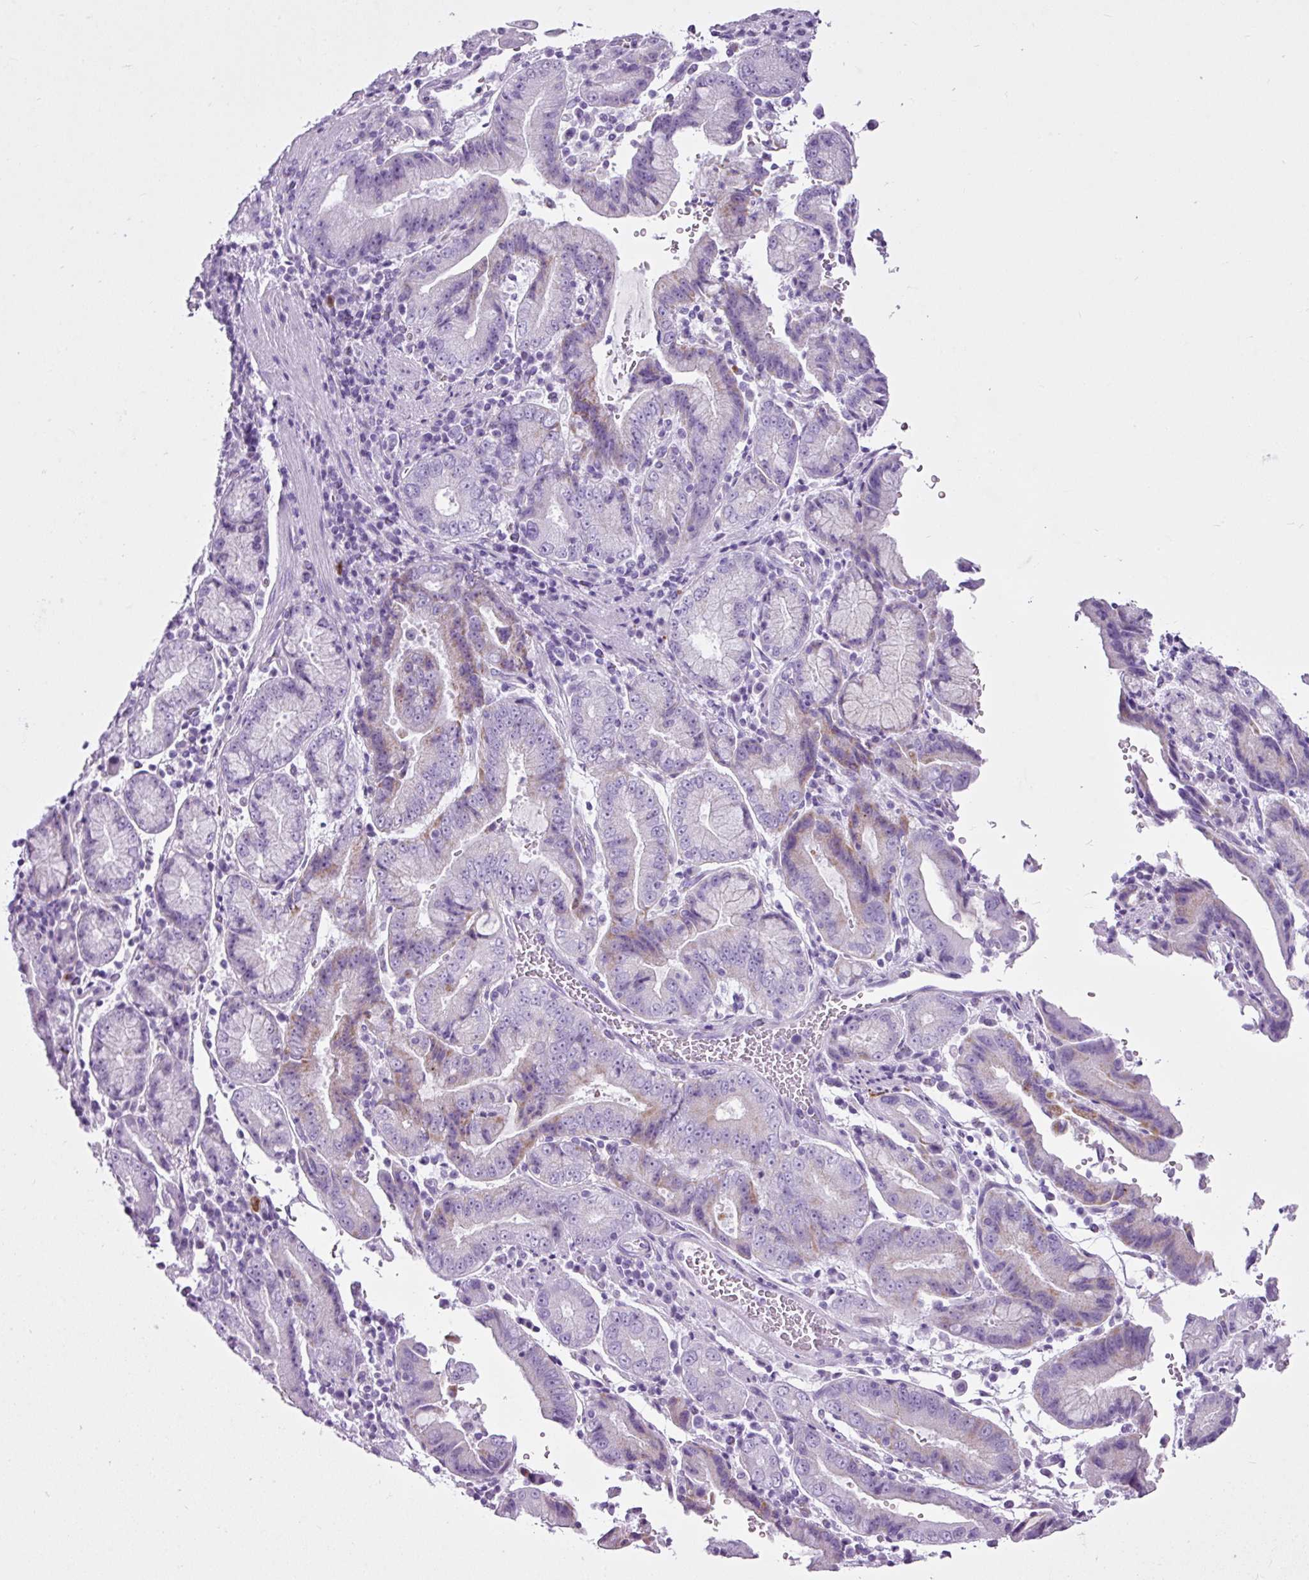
{"staining": {"intensity": "weak", "quantity": "<25%", "location": "cytoplasmic/membranous"}, "tissue": "stomach cancer", "cell_type": "Tumor cells", "image_type": "cancer", "snomed": [{"axis": "morphology", "description": "Adenocarcinoma, NOS"}, {"axis": "topography", "description": "Stomach"}], "caption": "The photomicrograph exhibits no staining of tumor cells in stomach cancer.", "gene": "LILRB4", "patient": {"sex": "male", "age": 62}}